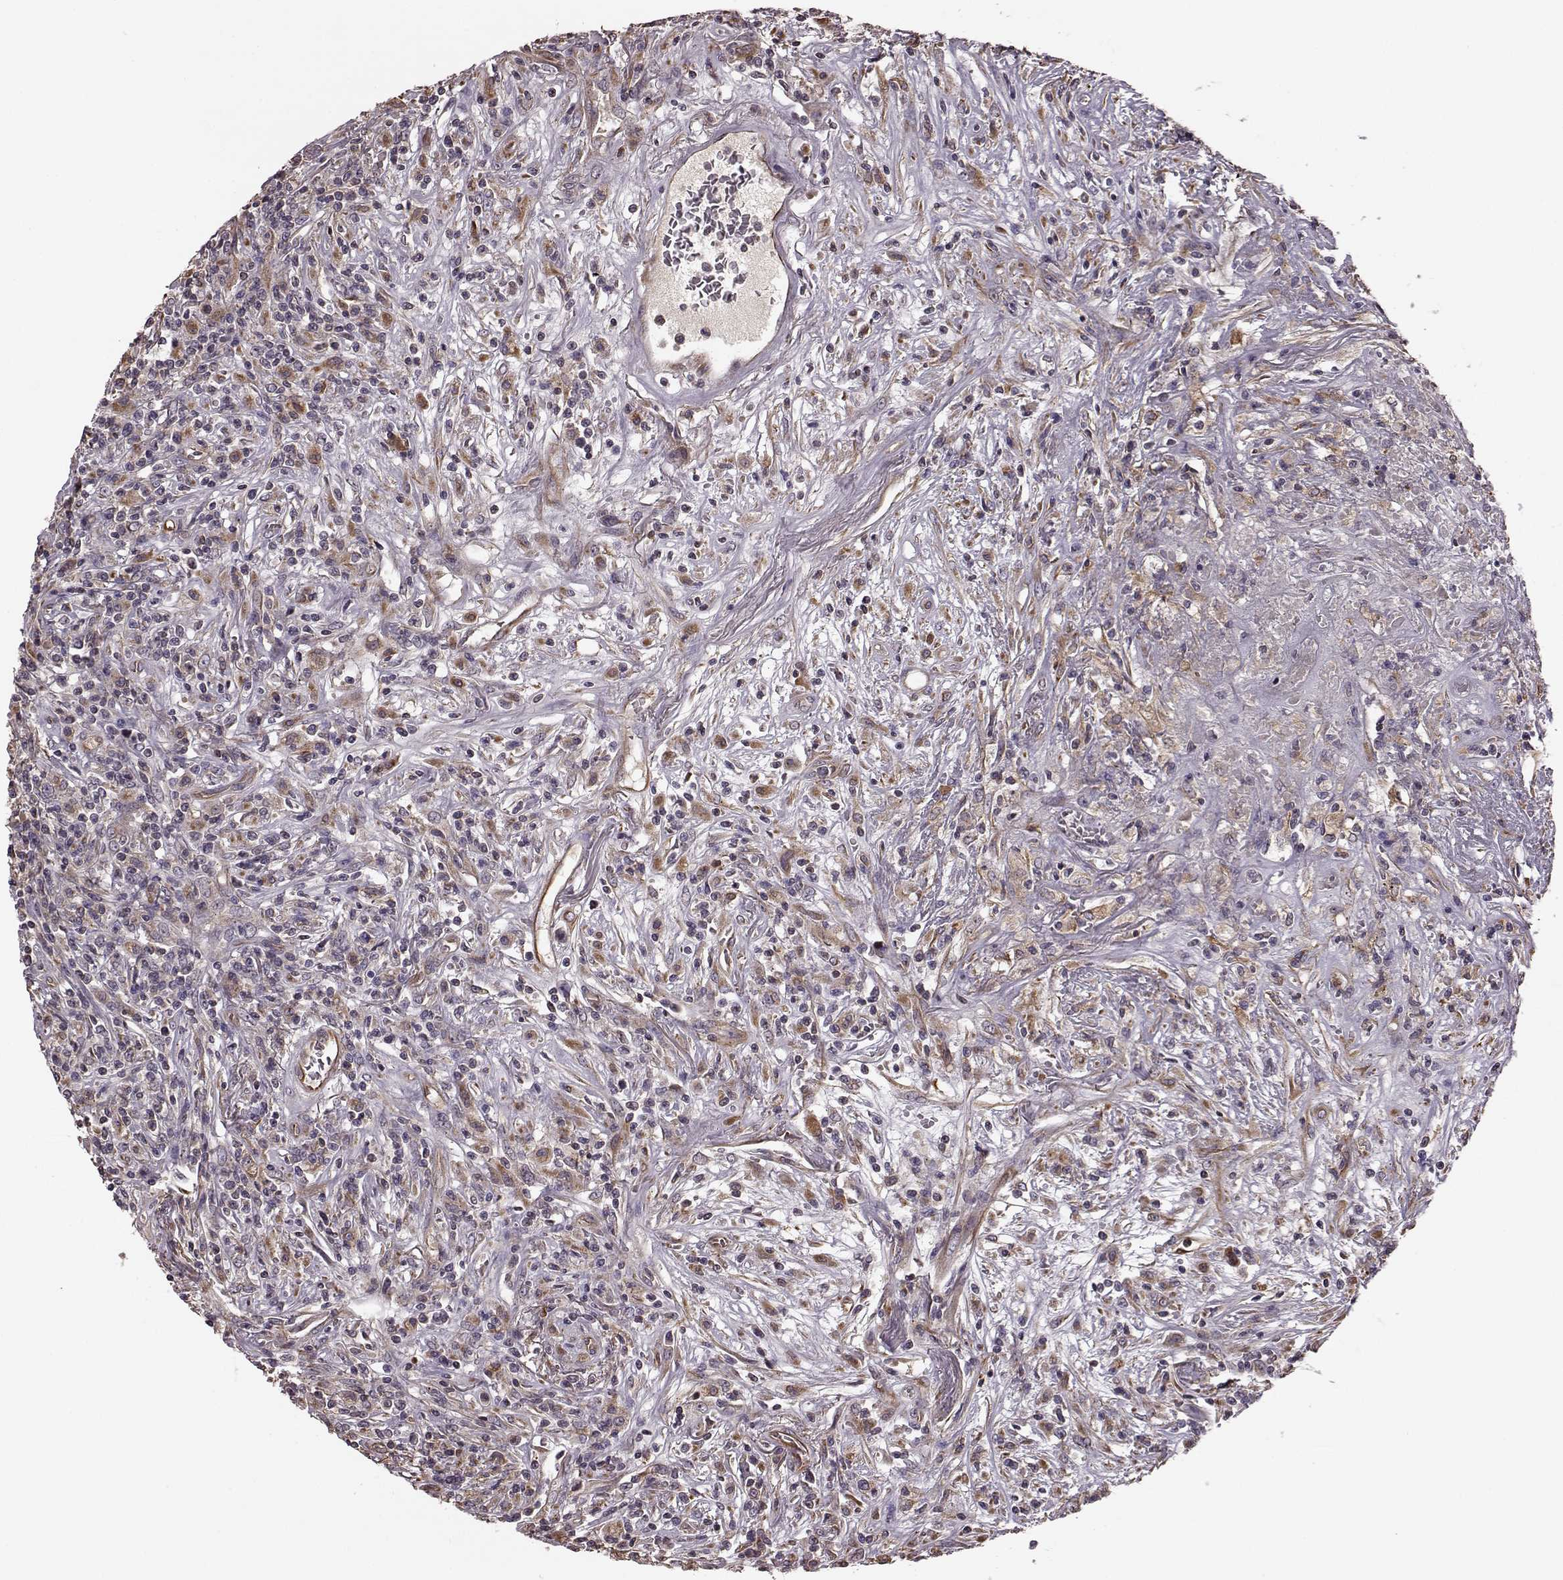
{"staining": {"intensity": "negative", "quantity": "none", "location": "none"}, "tissue": "lymphoma", "cell_type": "Tumor cells", "image_type": "cancer", "snomed": [{"axis": "morphology", "description": "Malignant lymphoma, non-Hodgkin's type, High grade"}, {"axis": "topography", "description": "Lung"}], "caption": "An immunohistochemistry photomicrograph of lymphoma is shown. There is no staining in tumor cells of lymphoma.", "gene": "NTF3", "patient": {"sex": "male", "age": 79}}